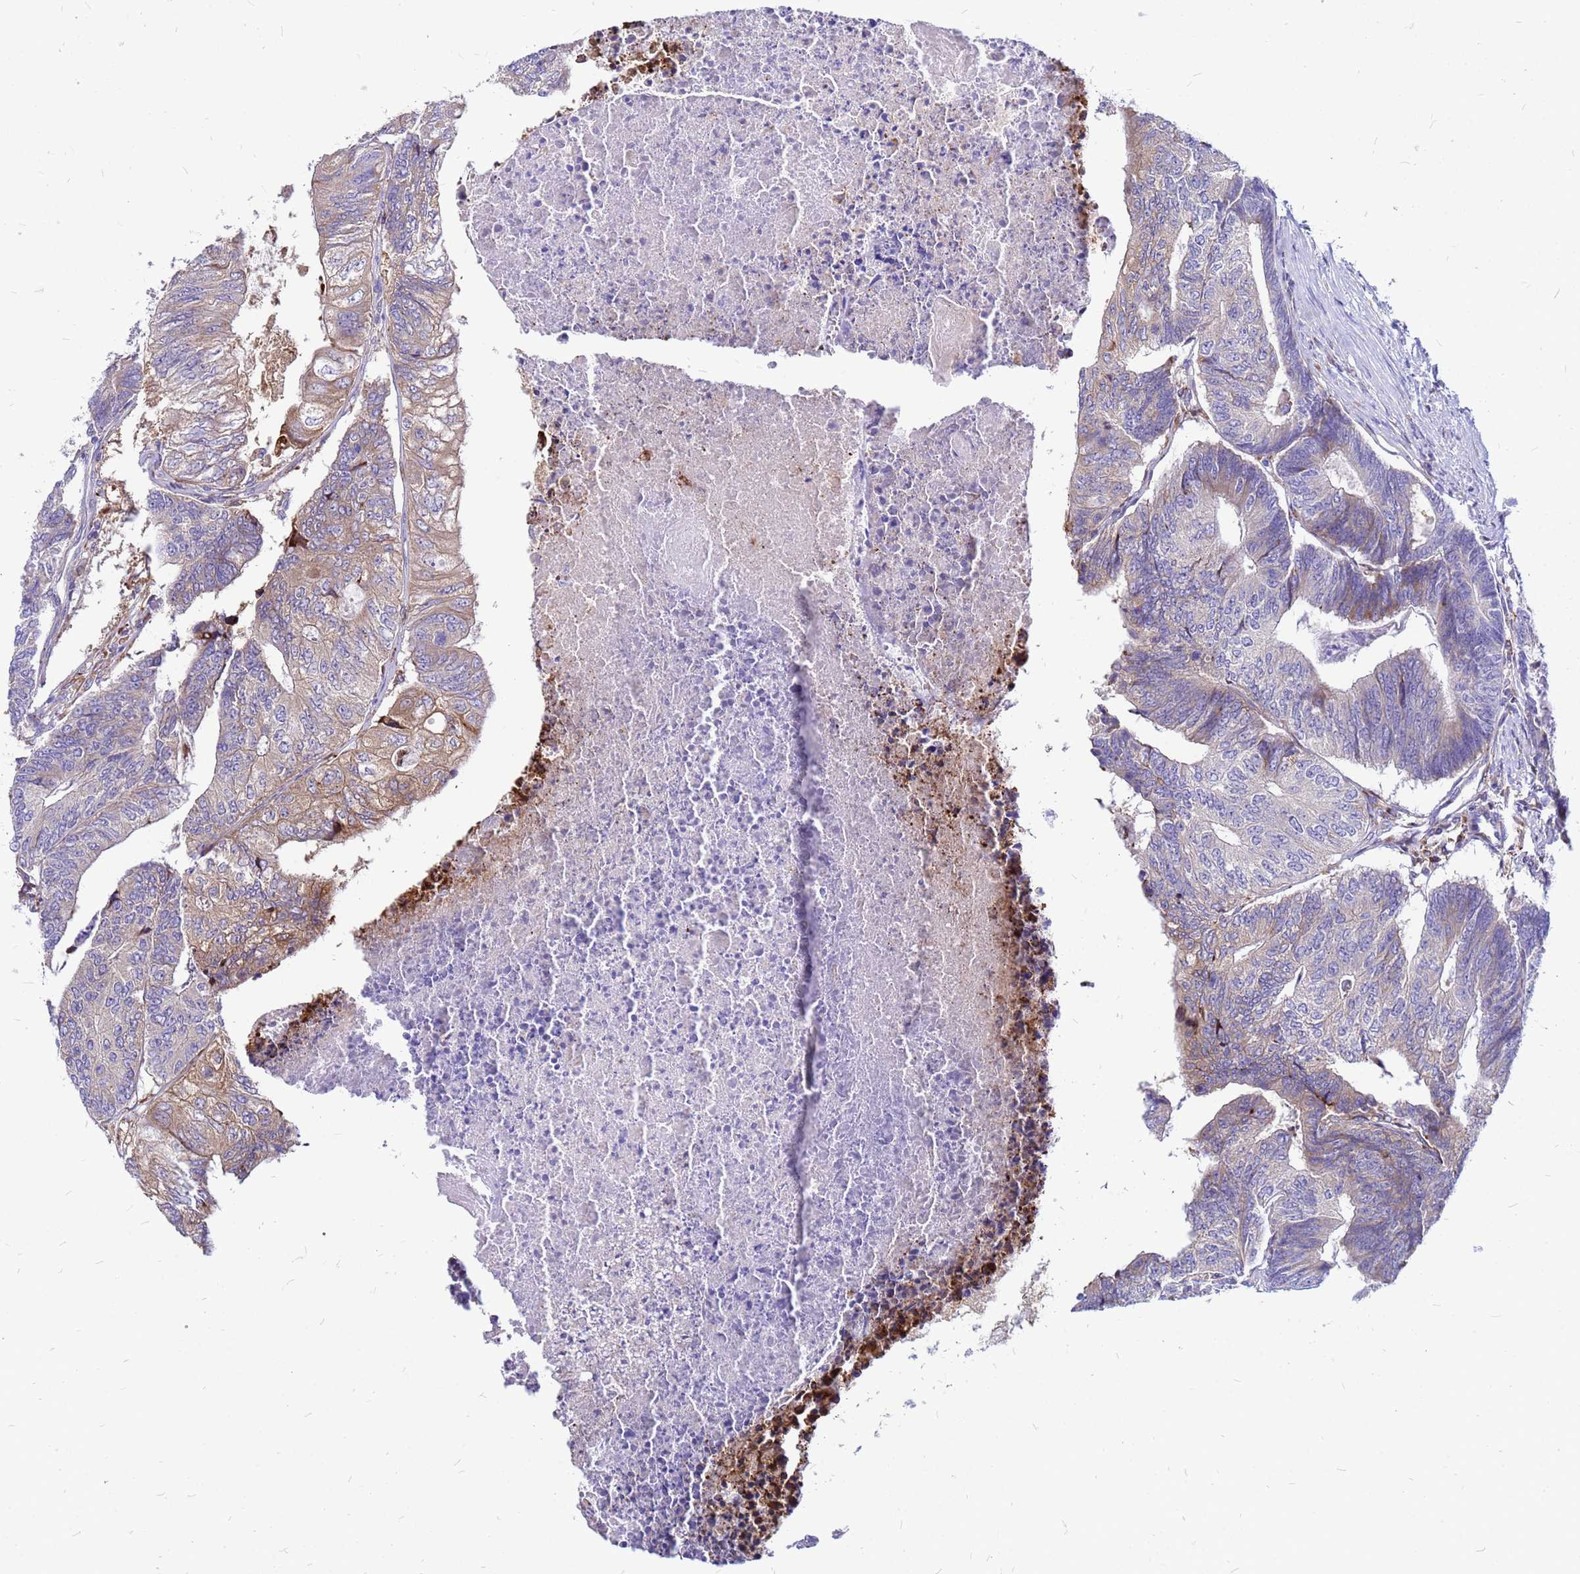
{"staining": {"intensity": "weak", "quantity": "25%-75%", "location": "cytoplasmic/membranous"}, "tissue": "colorectal cancer", "cell_type": "Tumor cells", "image_type": "cancer", "snomed": [{"axis": "morphology", "description": "Adenocarcinoma, NOS"}, {"axis": "topography", "description": "Colon"}], "caption": "Approximately 25%-75% of tumor cells in colorectal cancer demonstrate weak cytoplasmic/membranous protein expression as visualized by brown immunohistochemical staining.", "gene": "FHIP1A", "patient": {"sex": "female", "age": 67}}